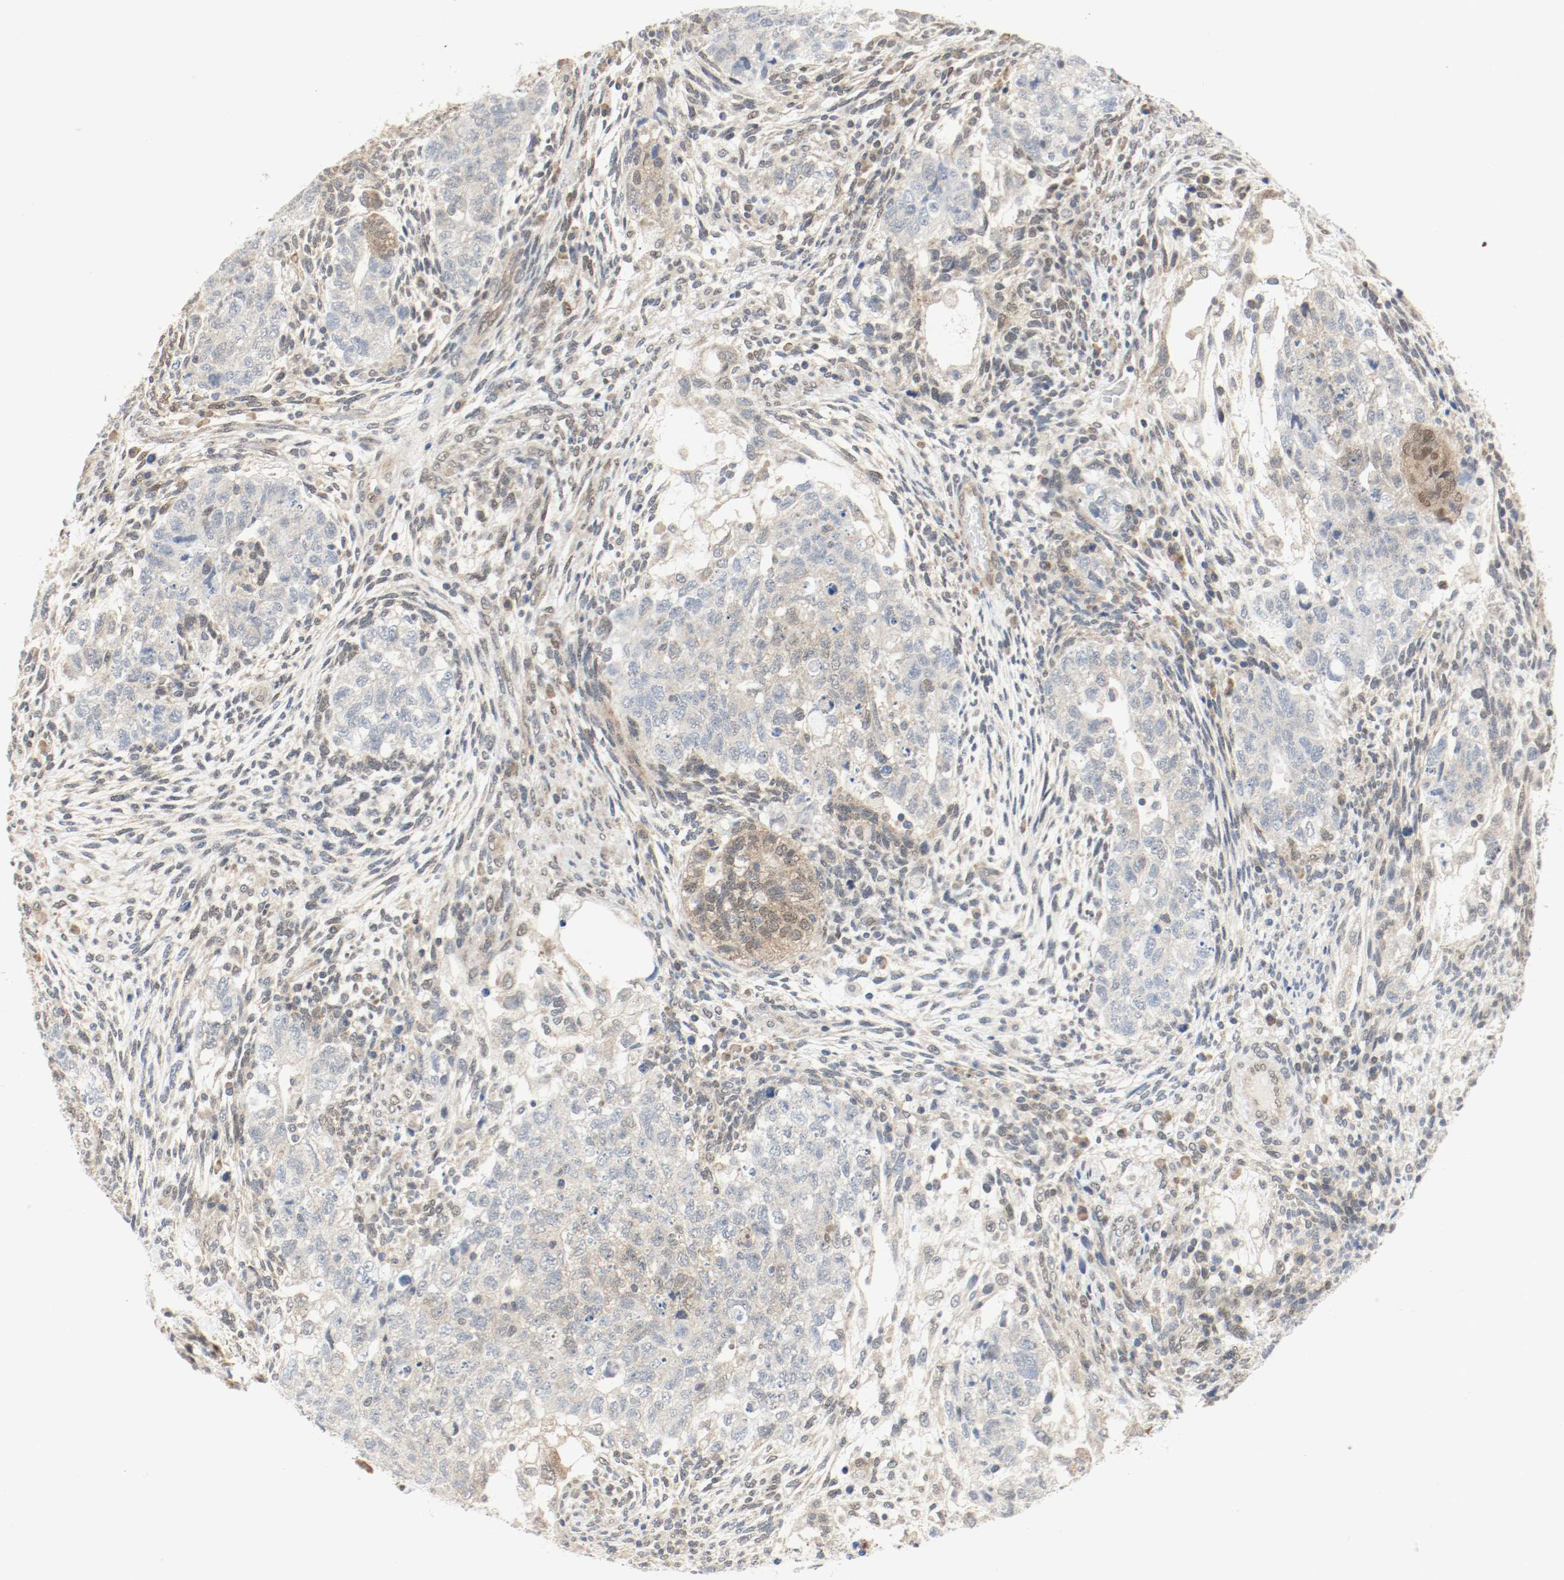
{"staining": {"intensity": "weak", "quantity": ">75%", "location": "cytoplasmic/membranous,nuclear"}, "tissue": "testis cancer", "cell_type": "Tumor cells", "image_type": "cancer", "snomed": [{"axis": "morphology", "description": "Normal tissue, NOS"}, {"axis": "morphology", "description": "Carcinoma, Embryonal, NOS"}, {"axis": "topography", "description": "Testis"}], "caption": "DAB immunohistochemical staining of testis embryonal carcinoma shows weak cytoplasmic/membranous and nuclear protein staining in about >75% of tumor cells. (DAB = brown stain, brightfield microscopy at high magnification).", "gene": "PPME1", "patient": {"sex": "male", "age": 36}}